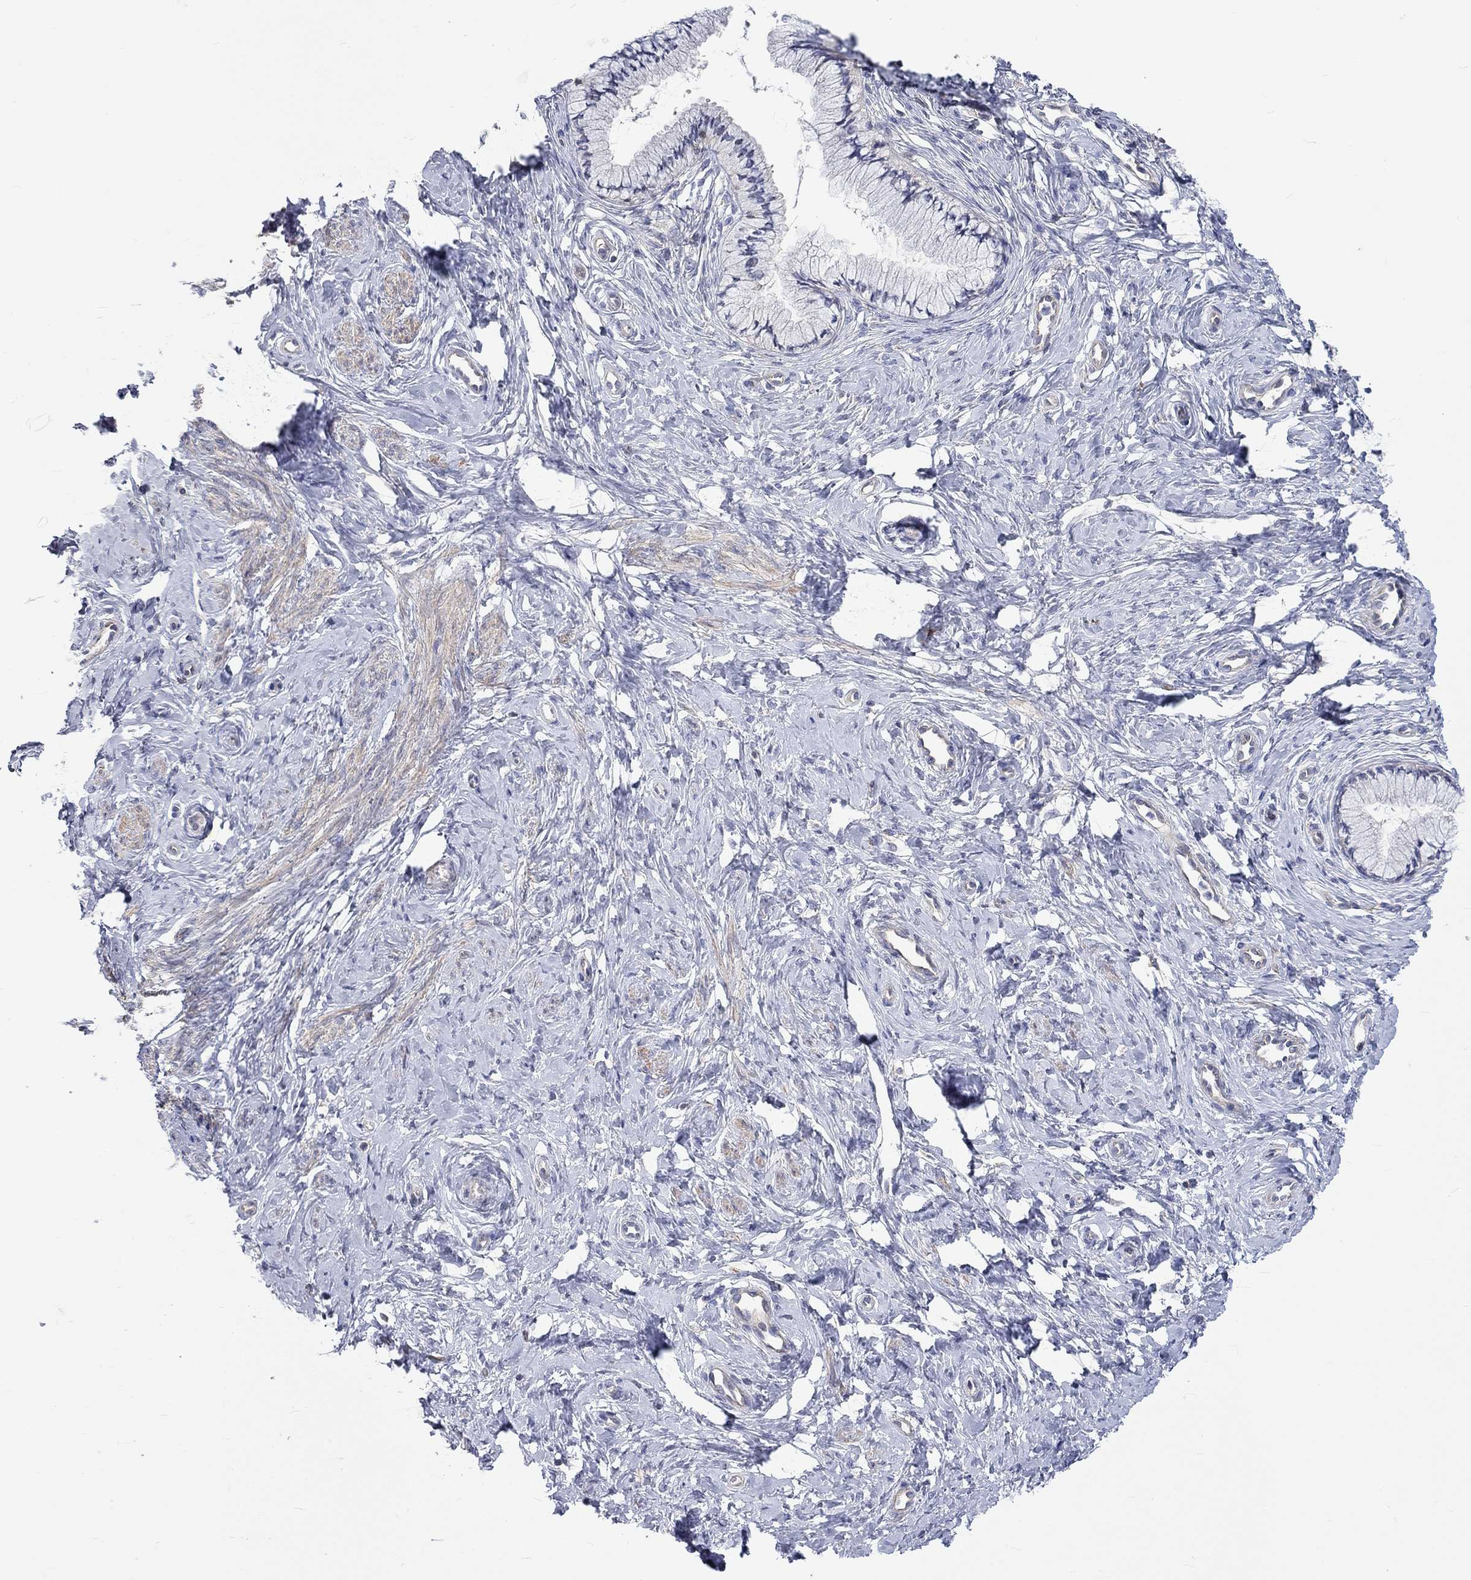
{"staining": {"intensity": "negative", "quantity": "none", "location": "none"}, "tissue": "cervix", "cell_type": "Glandular cells", "image_type": "normal", "snomed": [{"axis": "morphology", "description": "Normal tissue, NOS"}, {"axis": "topography", "description": "Cervix"}], "caption": "DAB immunohistochemical staining of normal cervix exhibits no significant expression in glandular cells. (DAB (3,3'-diaminobenzidine) IHC with hematoxylin counter stain).", "gene": "PCDHGA10", "patient": {"sex": "female", "age": 37}}